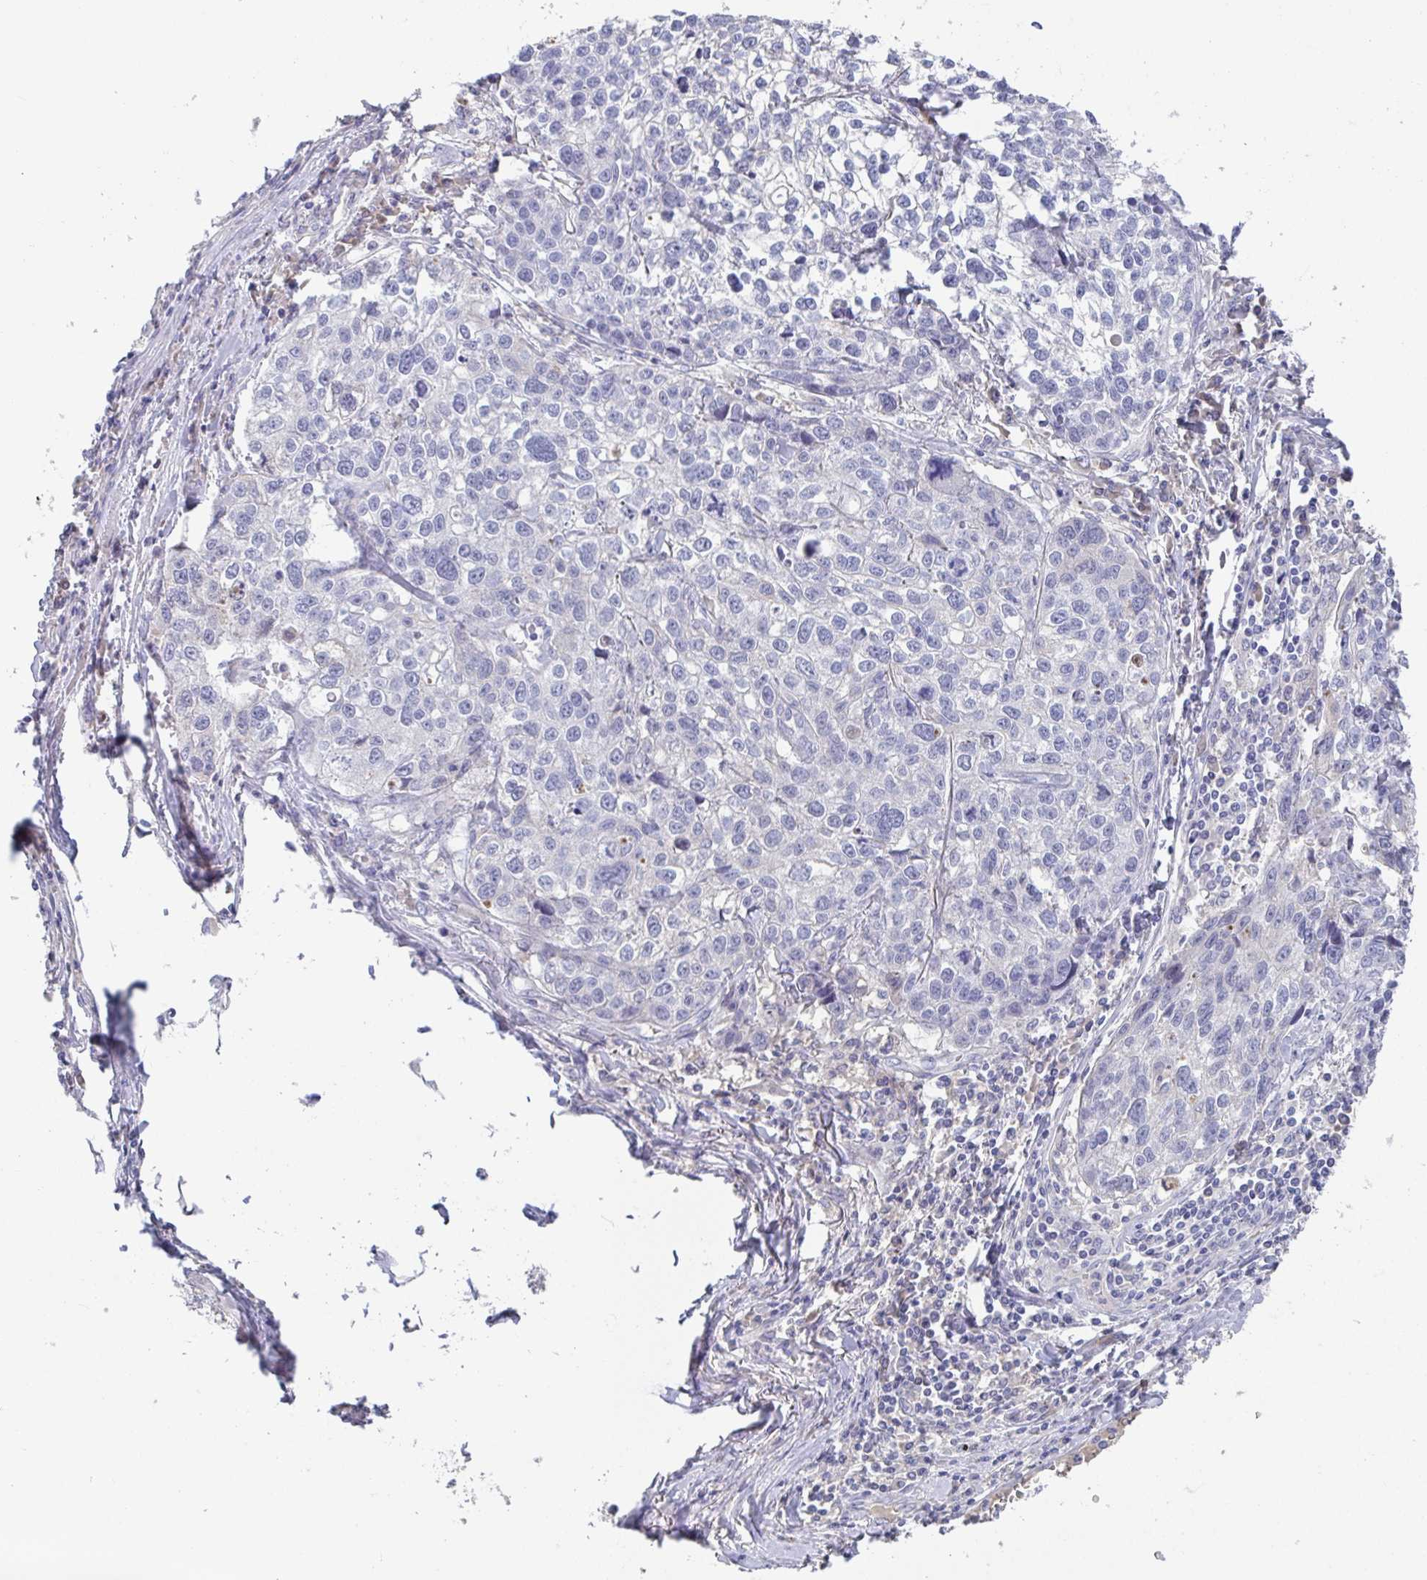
{"staining": {"intensity": "negative", "quantity": "none", "location": "none"}, "tissue": "lung cancer", "cell_type": "Tumor cells", "image_type": "cancer", "snomed": [{"axis": "morphology", "description": "Squamous cell carcinoma, NOS"}, {"axis": "topography", "description": "Lung"}], "caption": "Immunohistochemistry (IHC) histopathology image of neoplastic tissue: human lung cancer stained with DAB displays no significant protein positivity in tumor cells.", "gene": "ANO5", "patient": {"sex": "male", "age": 74}}